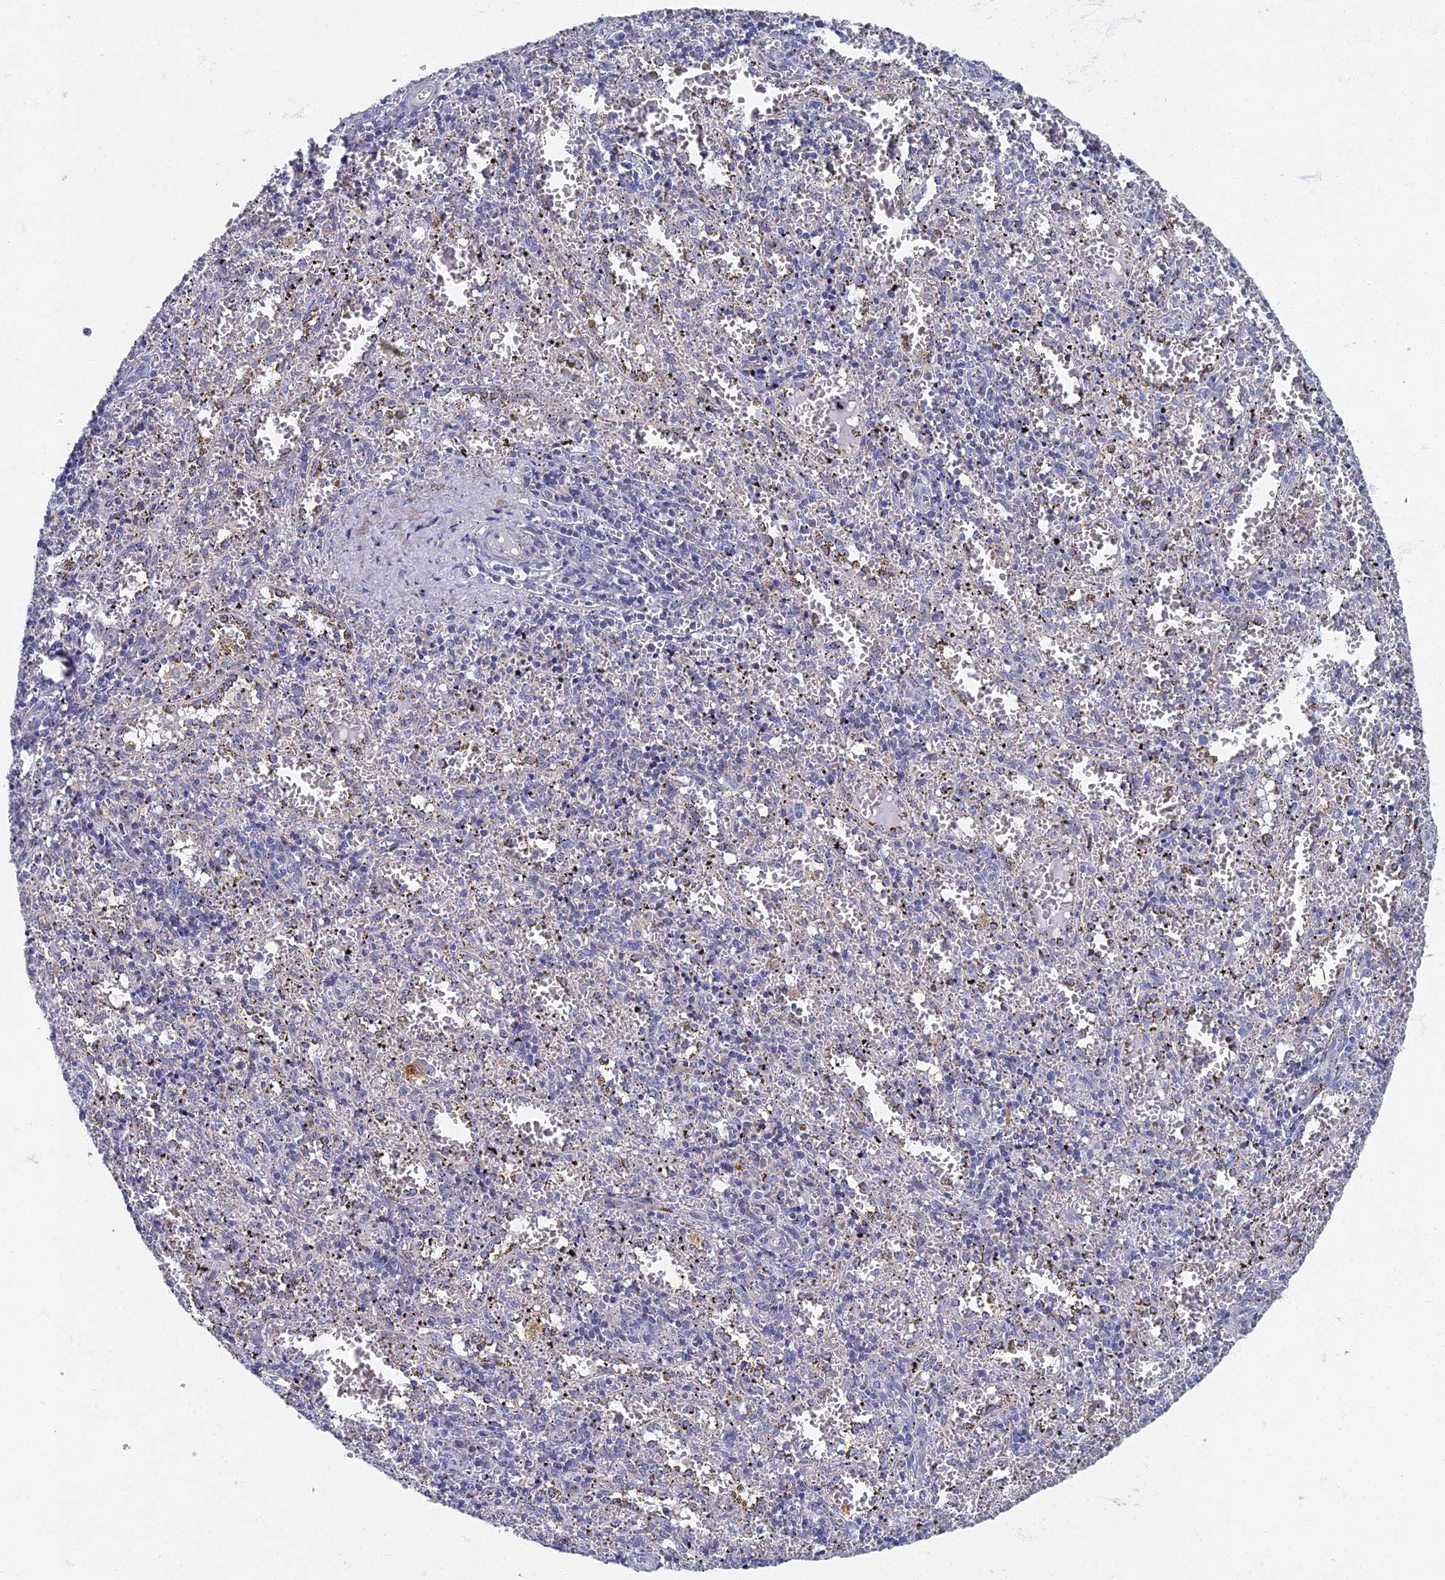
{"staining": {"intensity": "negative", "quantity": "none", "location": "none"}, "tissue": "spleen", "cell_type": "Cells in red pulp", "image_type": "normal", "snomed": [{"axis": "morphology", "description": "Normal tissue, NOS"}, {"axis": "topography", "description": "Spleen"}], "caption": "An IHC photomicrograph of normal spleen is shown. There is no staining in cells in red pulp of spleen.", "gene": "SPIN4", "patient": {"sex": "male", "age": 11}}